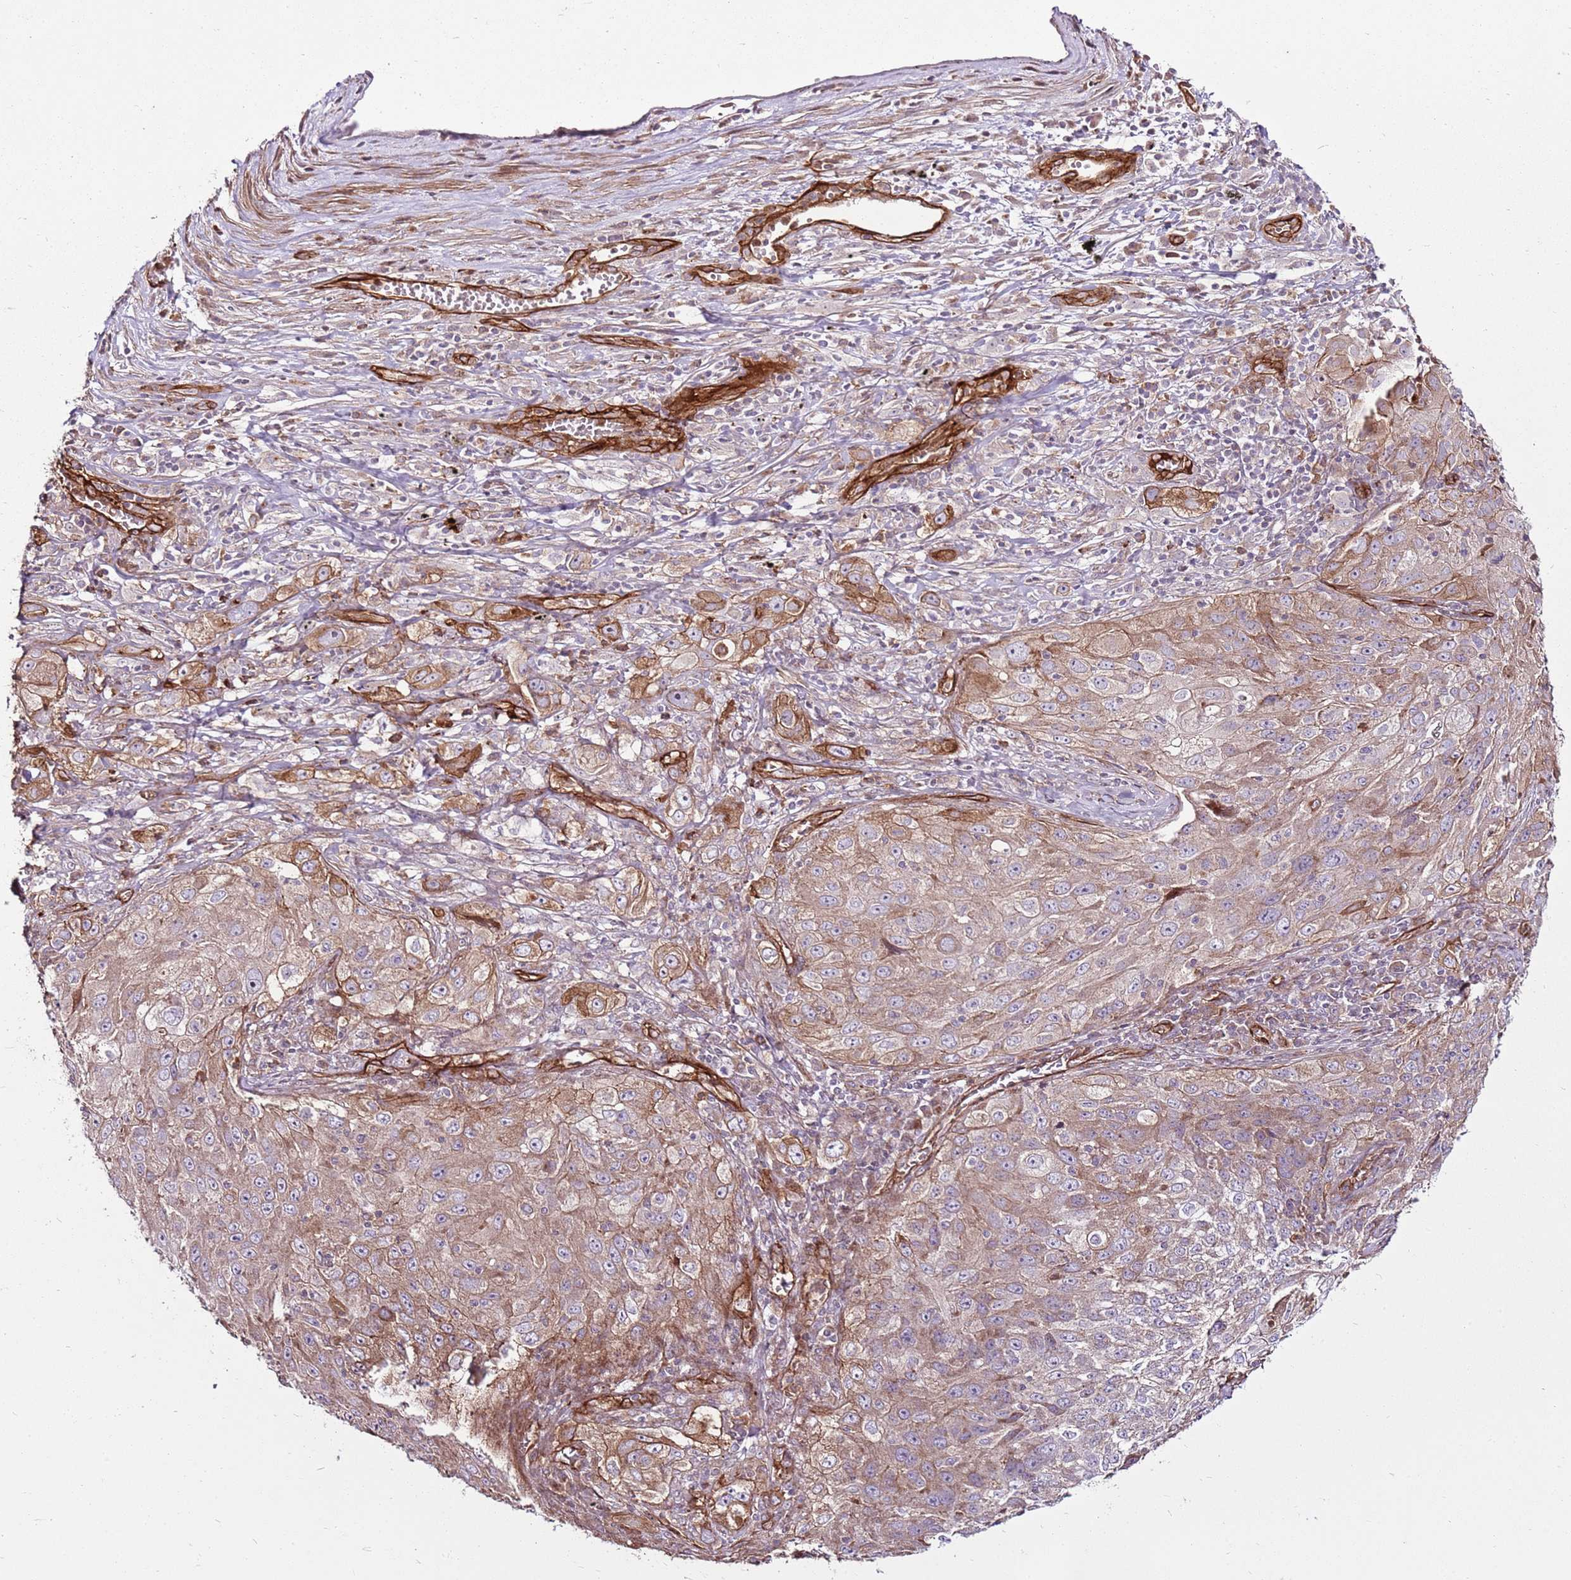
{"staining": {"intensity": "weak", "quantity": "25%-75%", "location": "cytoplasmic/membranous"}, "tissue": "lung cancer", "cell_type": "Tumor cells", "image_type": "cancer", "snomed": [{"axis": "morphology", "description": "Squamous cell carcinoma, NOS"}, {"axis": "topography", "description": "Lung"}], "caption": "Immunohistochemistry of human lung squamous cell carcinoma shows low levels of weak cytoplasmic/membranous staining in about 25%-75% of tumor cells.", "gene": "ZNF827", "patient": {"sex": "female", "age": 69}}